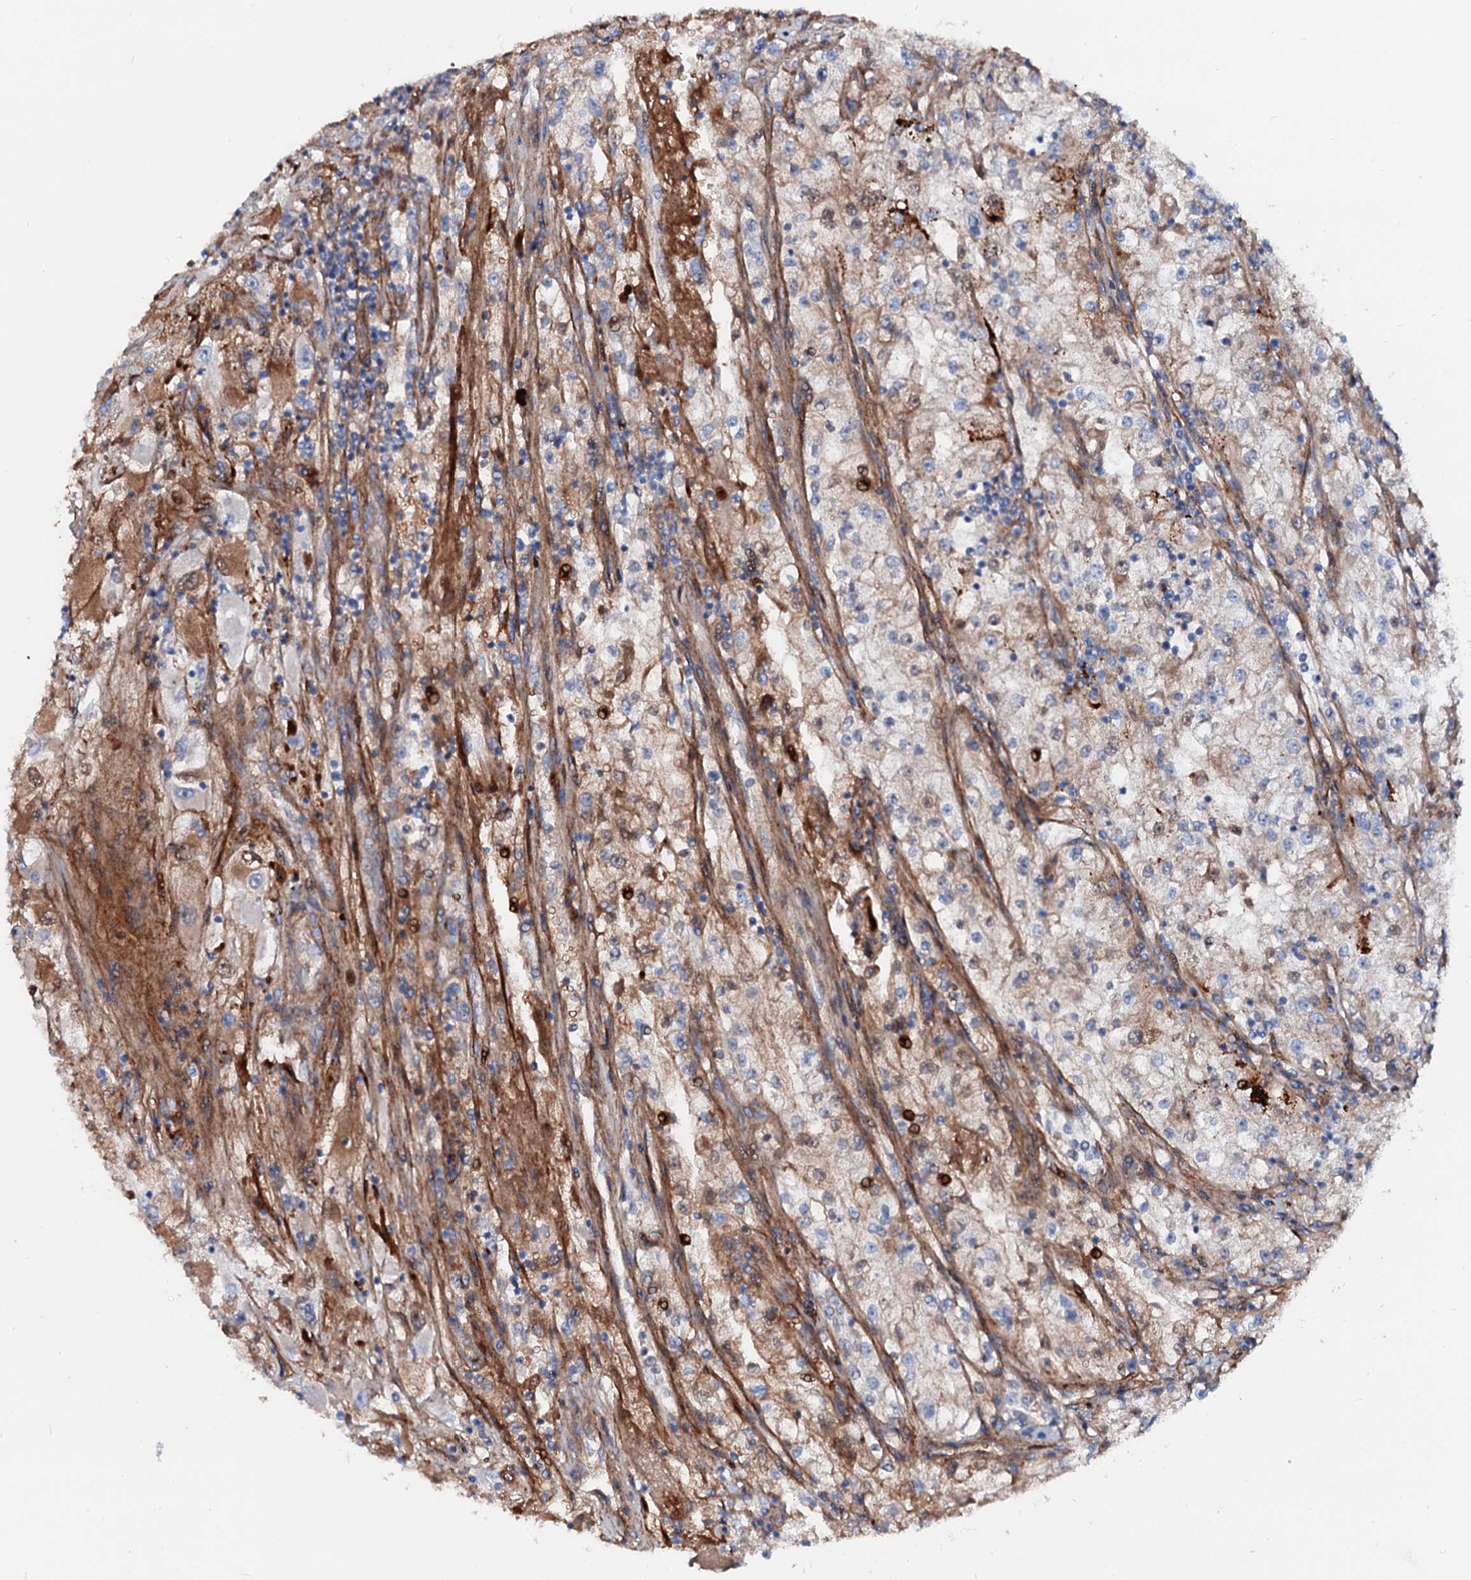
{"staining": {"intensity": "weak", "quantity": "<25%", "location": "cytoplasmic/membranous"}, "tissue": "renal cancer", "cell_type": "Tumor cells", "image_type": "cancer", "snomed": [{"axis": "morphology", "description": "Adenocarcinoma, NOS"}, {"axis": "topography", "description": "Kidney"}], "caption": "DAB immunohistochemical staining of human renal cancer (adenocarcinoma) displays no significant expression in tumor cells. (DAB (3,3'-diaminobenzidine) immunohistochemistry, high magnification).", "gene": "SLC10A7", "patient": {"sex": "female", "age": 52}}